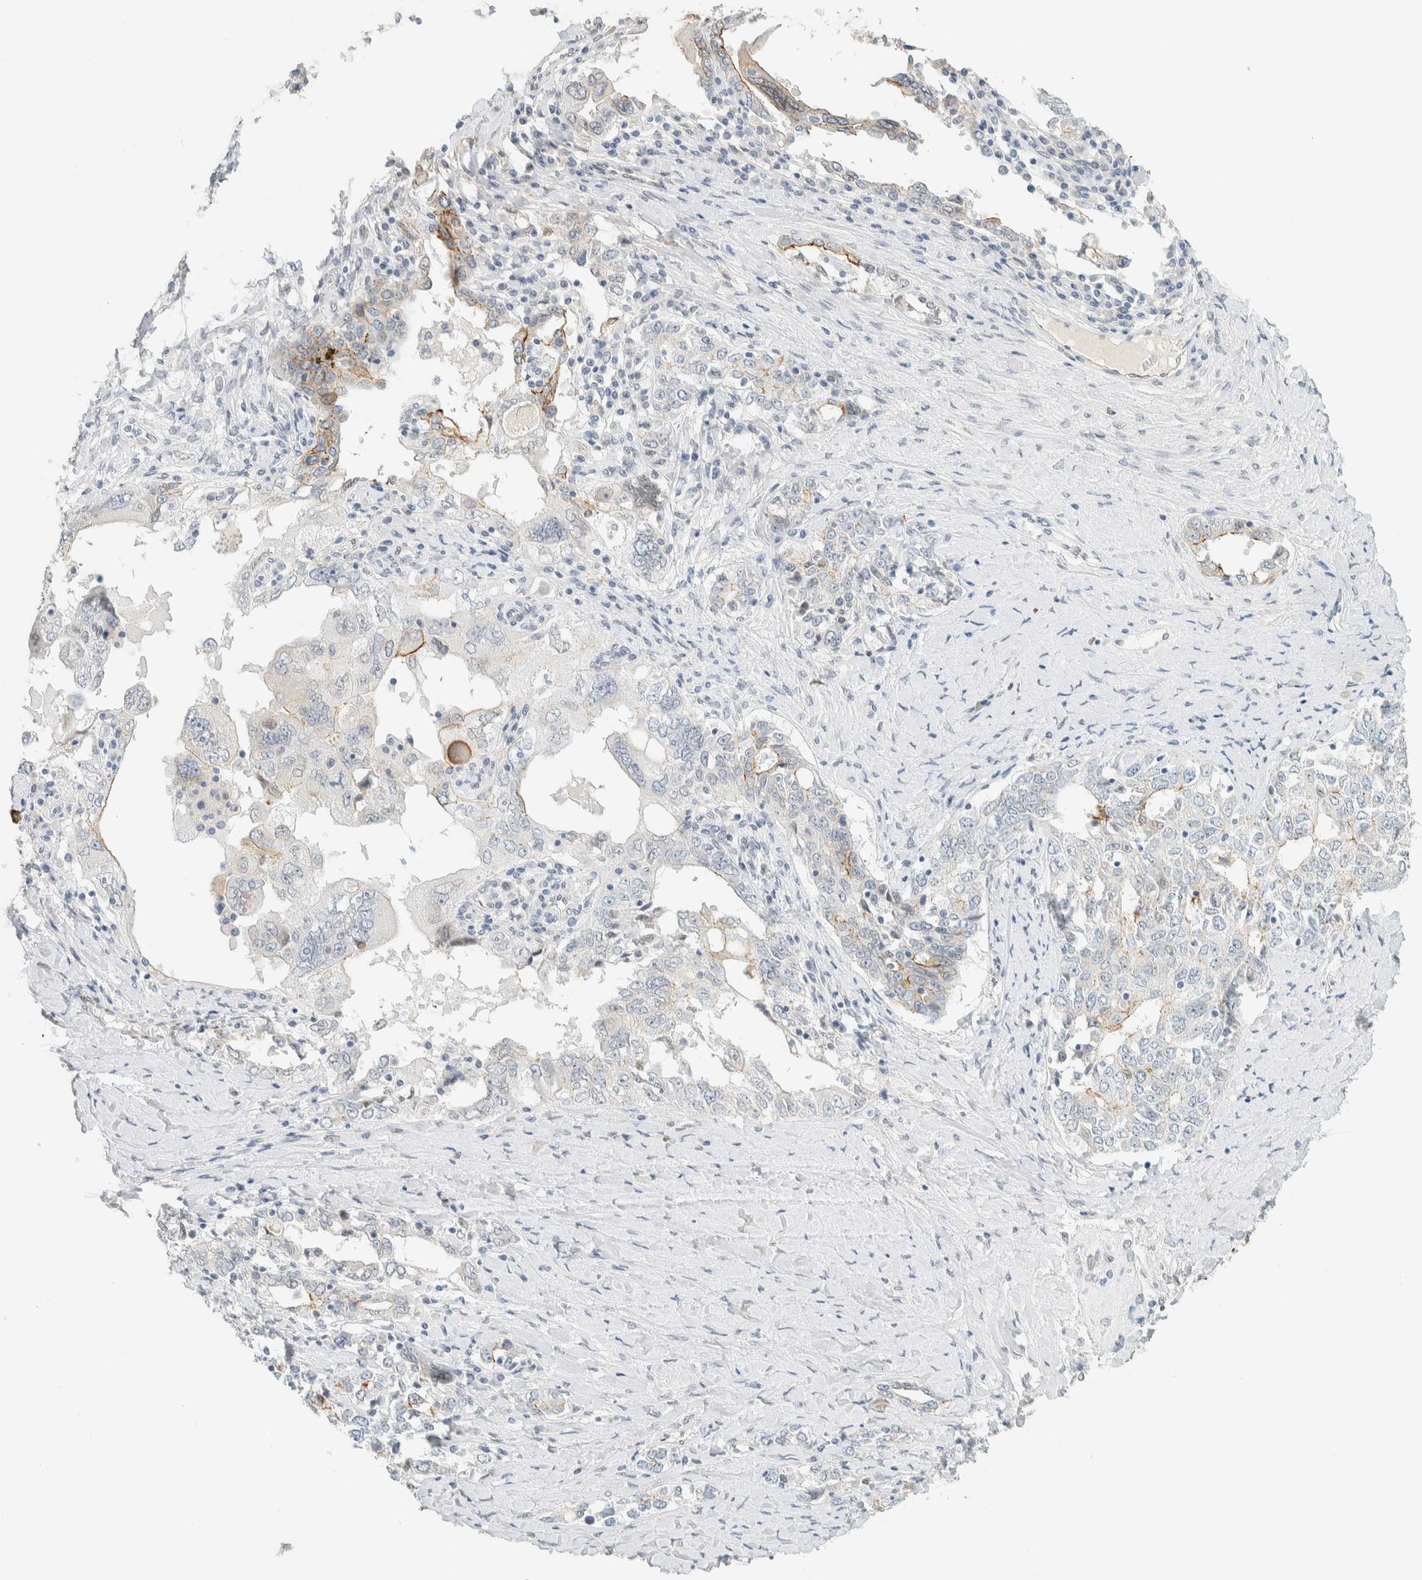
{"staining": {"intensity": "moderate", "quantity": "<25%", "location": "cytoplasmic/membranous"}, "tissue": "ovarian cancer", "cell_type": "Tumor cells", "image_type": "cancer", "snomed": [{"axis": "morphology", "description": "Carcinoma, endometroid"}, {"axis": "topography", "description": "Ovary"}], "caption": "Immunohistochemical staining of human endometroid carcinoma (ovarian) demonstrates low levels of moderate cytoplasmic/membranous protein expression in about <25% of tumor cells.", "gene": "C1QTNF12", "patient": {"sex": "female", "age": 62}}